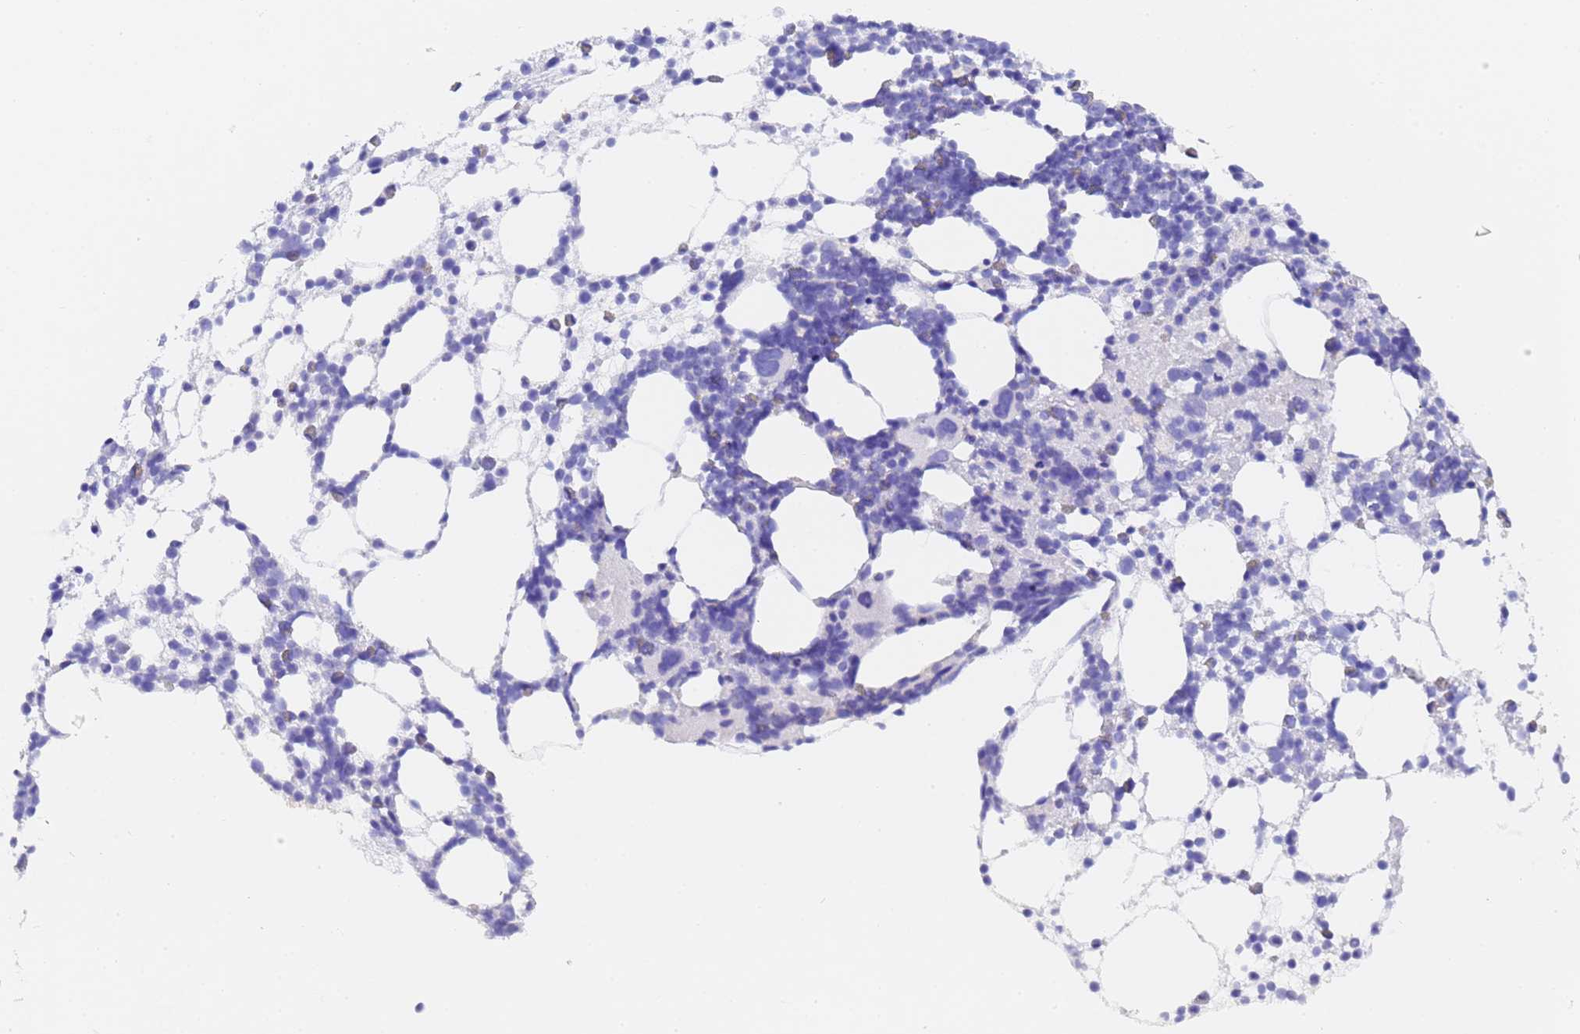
{"staining": {"intensity": "negative", "quantity": "none", "location": "none"}, "tissue": "bone marrow", "cell_type": "Hematopoietic cells", "image_type": "normal", "snomed": [{"axis": "morphology", "description": "Normal tissue, NOS"}, {"axis": "topography", "description": "Bone marrow"}], "caption": "DAB (3,3'-diaminobenzidine) immunohistochemical staining of benign human bone marrow demonstrates no significant staining in hematopoietic cells. Nuclei are stained in blue.", "gene": "GABRA1", "patient": {"sex": "female", "age": 57}}